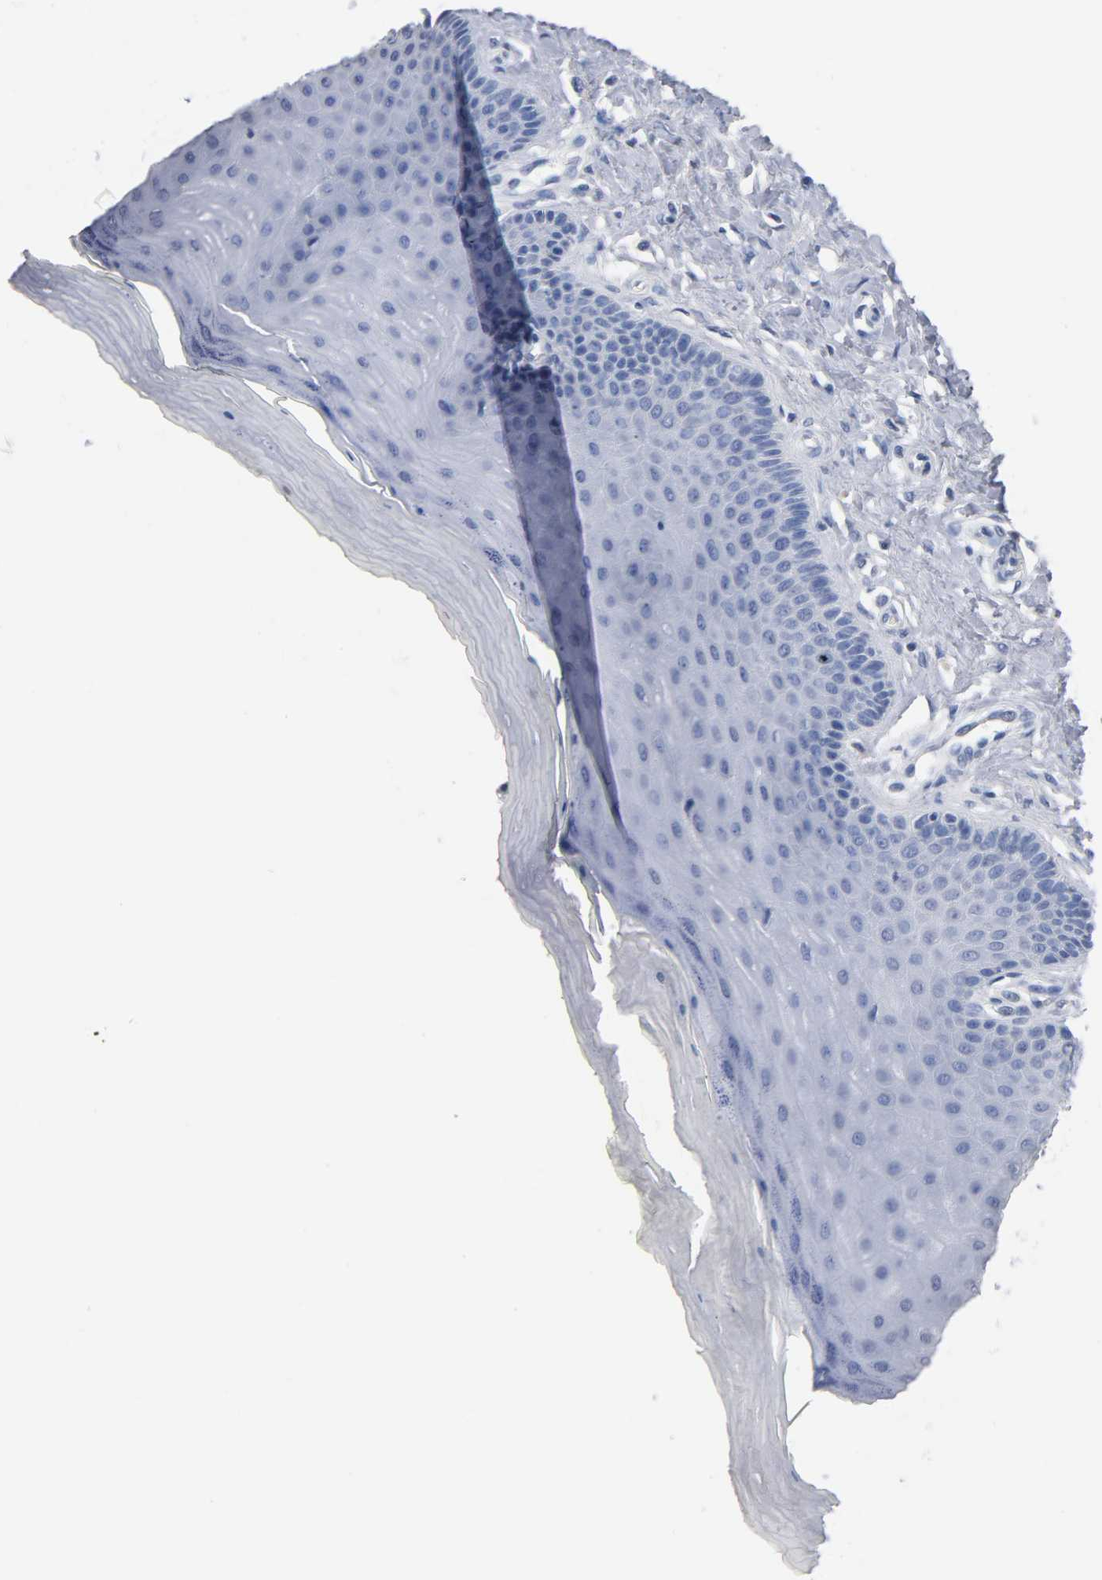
{"staining": {"intensity": "negative", "quantity": "none", "location": "none"}, "tissue": "cervix", "cell_type": "Glandular cells", "image_type": "normal", "snomed": [{"axis": "morphology", "description": "Normal tissue, NOS"}, {"axis": "topography", "description": "Cervix"}], "caption": "A high-resolution histopathology image shows immunohistochemistry (IHC) staining of benign cervix, which exhibits no significant staining in glandular cells. (IHC, brightfield microscopy, high magnification).", "gene": "ZCCHC13", "patient": {"sex": "female", "age": 55}}